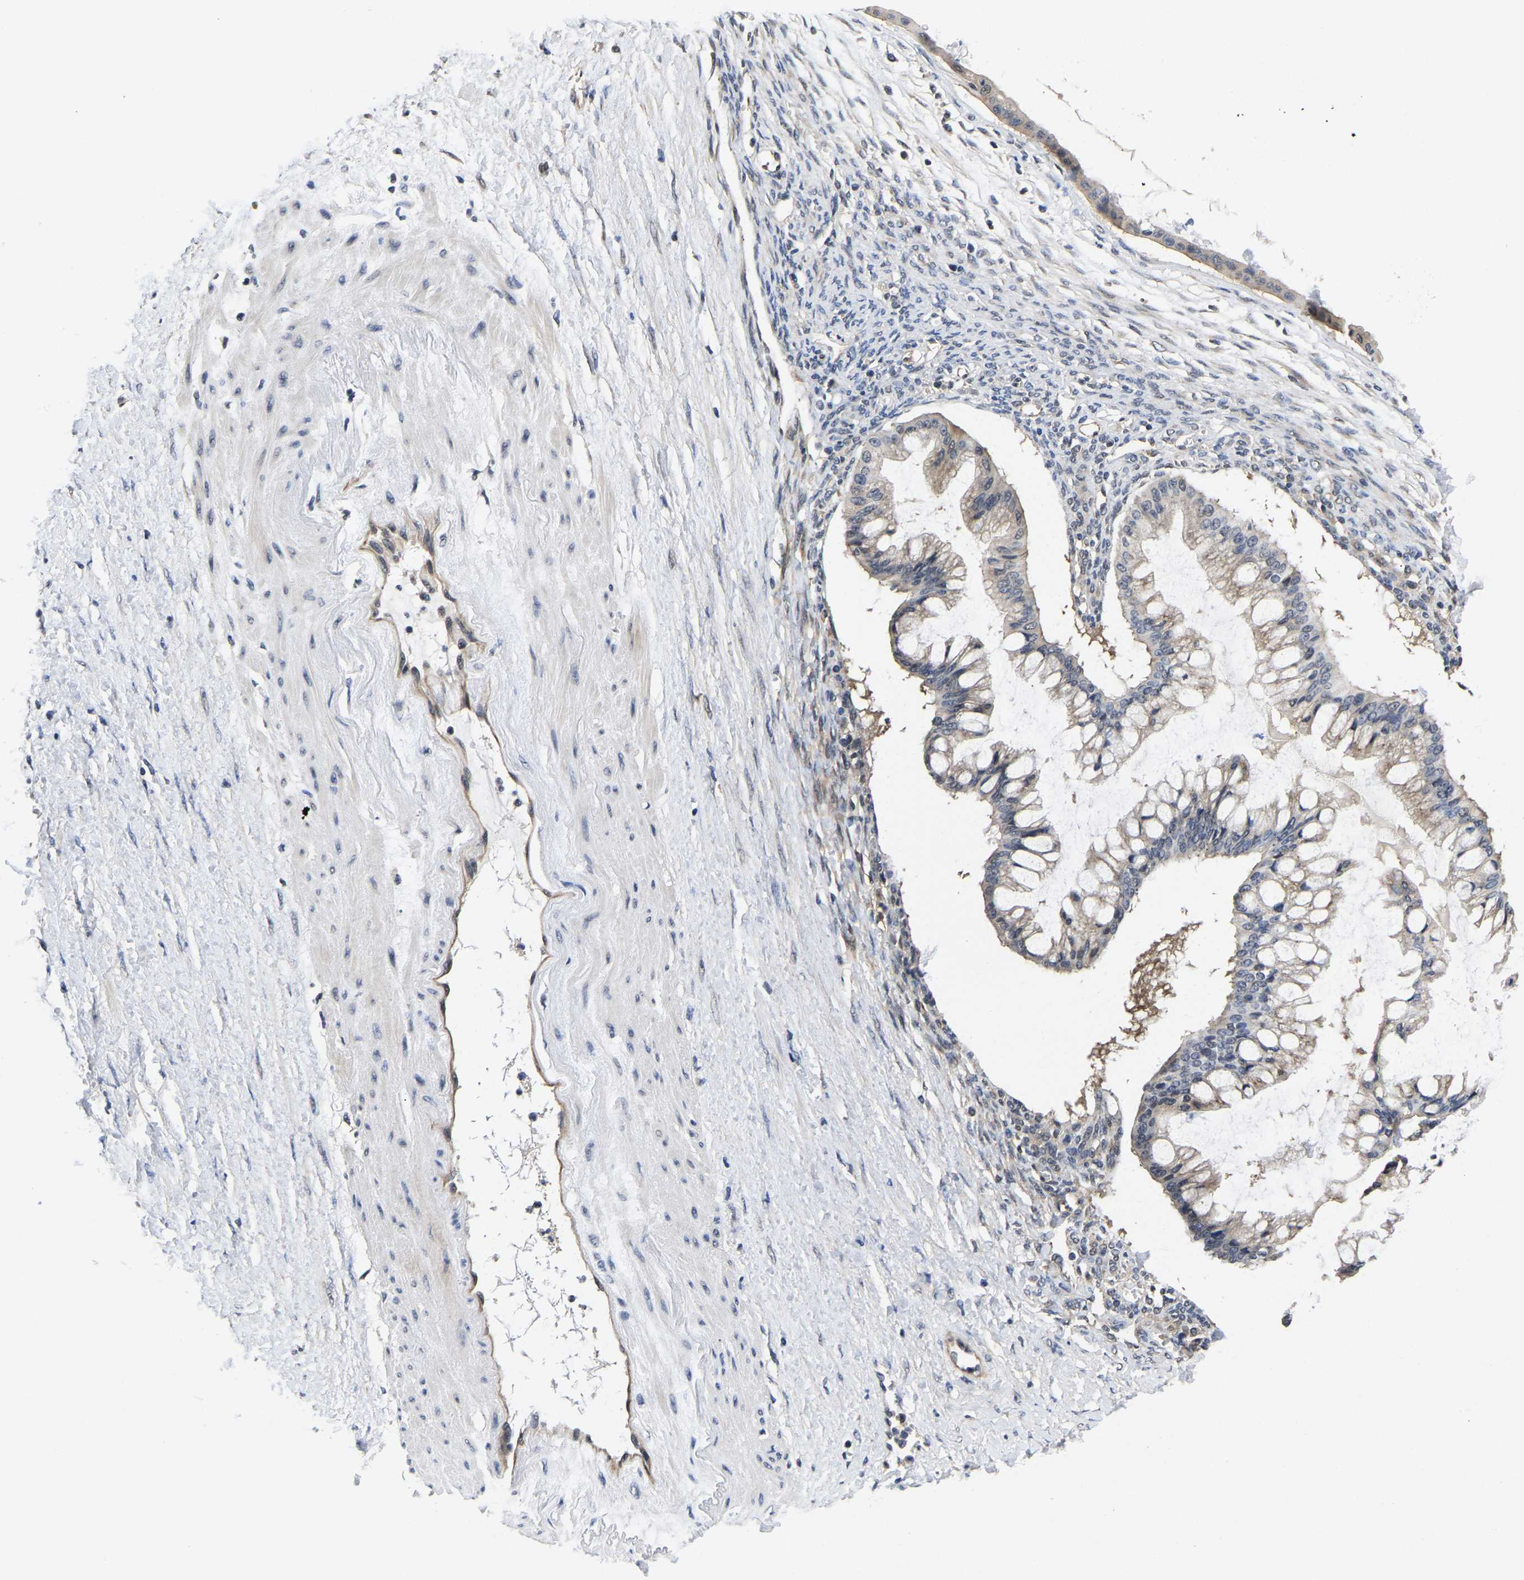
{"staining": {"intensity": "weak", "quantity": ">75%", "location": "cytoplasmic/membranous"}, "tissue": "ovarian cancer", "cell_type": "Tumor cells", "image_type": "cancer", "snomed": [{"axis": "morphology", "description": "Cystadenocarcinoma, mucinous, NOS"}, {"axis": "topography", "description": "Ovary"}], "caption": "This is an image of IHC staining of ovarian mucinous cystadenocarcinoma, which shows weak positivity in the cytoplasmic/membranous of tumor cells.", "gene": "MCOLN2", "patient": {"sex": "female", "age": 73}}